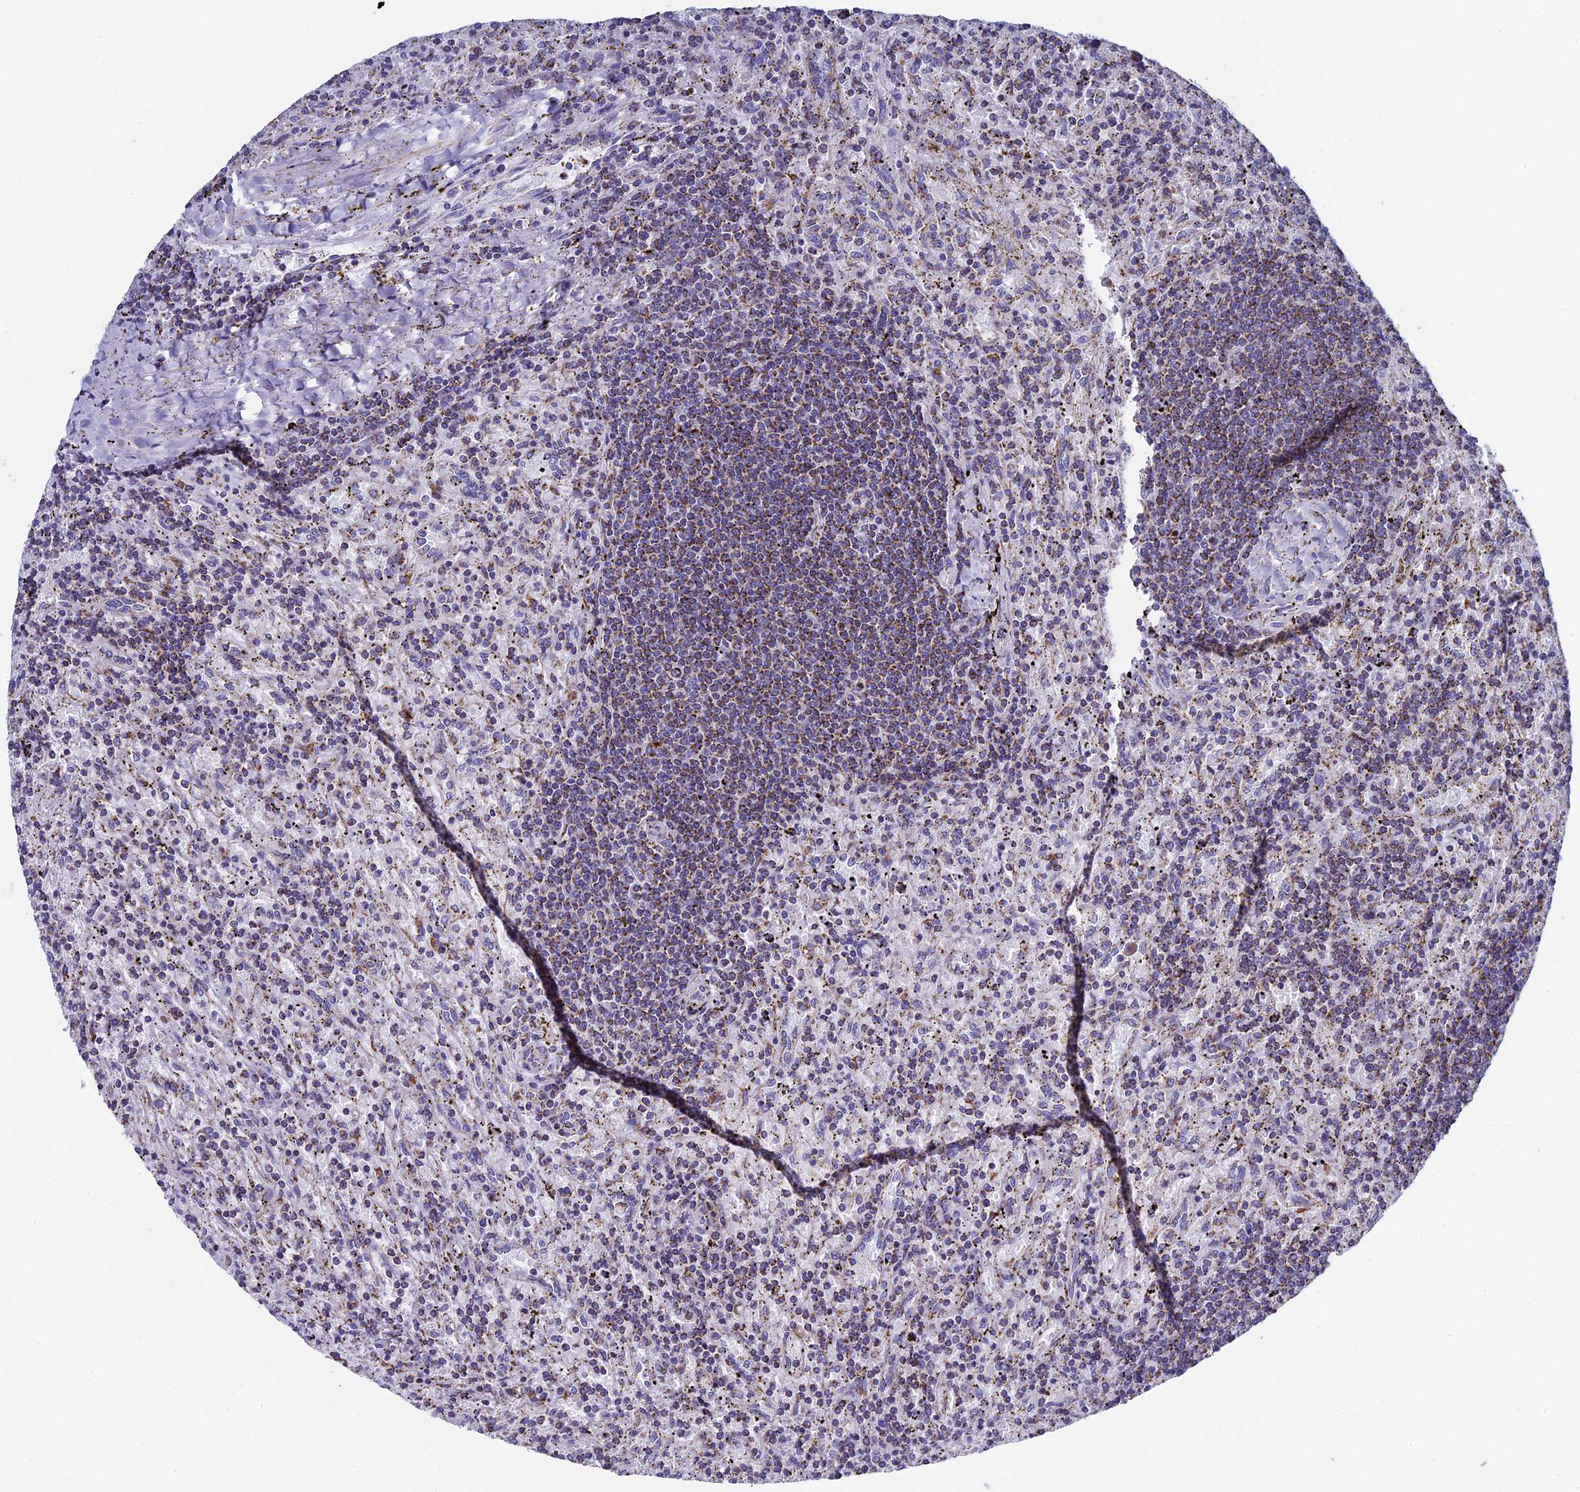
{"staining": {"intensity": "moderate", "quantity": ">75%", "location": "cytoplasmic/membranous"}, "tissue": "lymphoma", "cell_type": "Tumor cells", "image_type": "cancer", "snomed": [{"axis": "morphology", "description": "Malignant lymphoma, non-Hodgkin's type, Low grade"}, {"axis": "topography", "description": "Spleen"}], "caption": "The immunohistochemical stain shows moderate cytoplasmic/membranous expression in tumor cells of low-grade malignant lymphoma, non-Hodgkin's type tissue.", "gene": "UQCRFS1", "patient": {"sex": "male", "age": 76}}